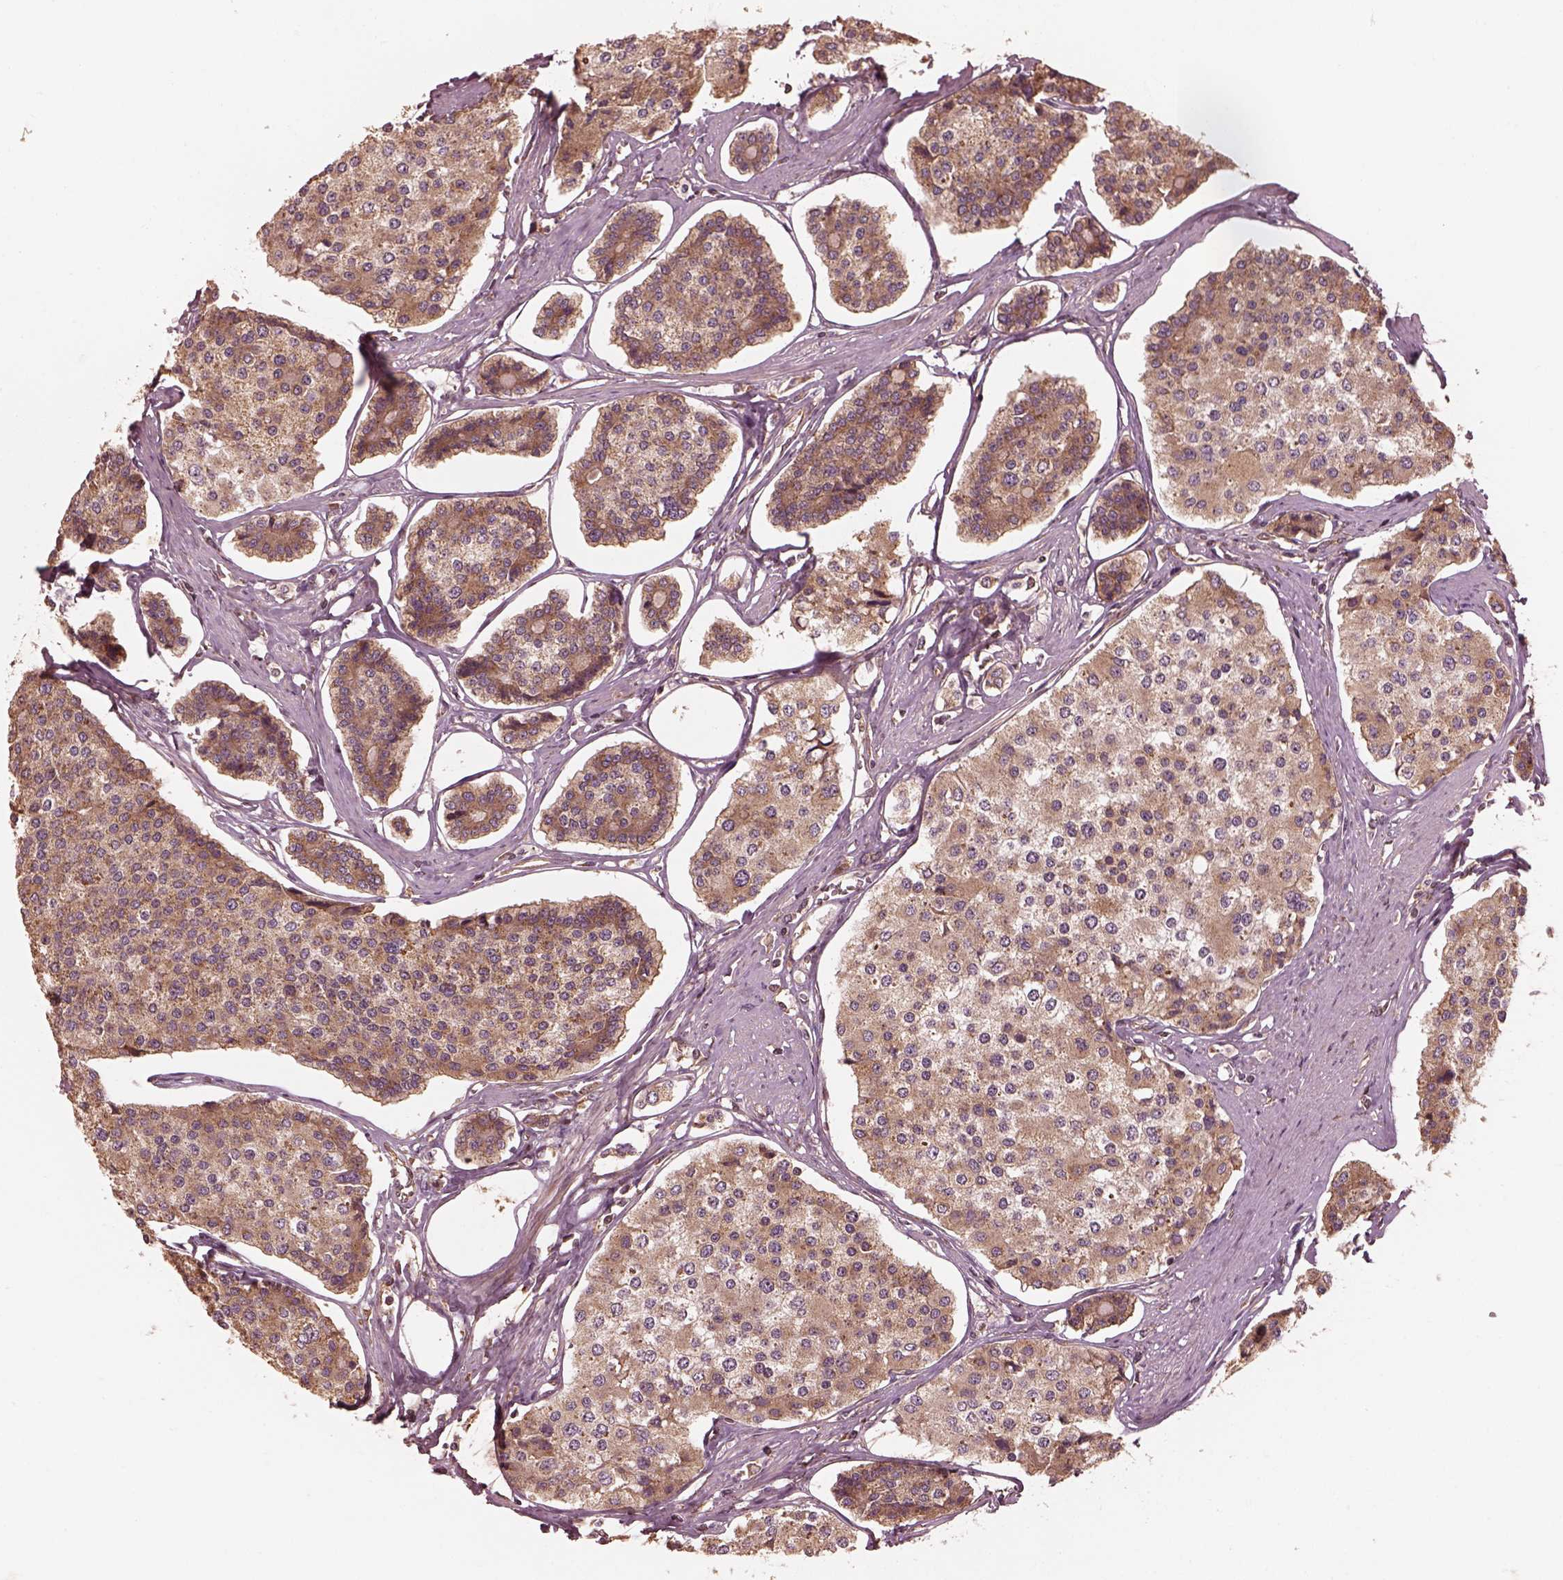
{"staining": {"intensity": "weak", "quantity": ">75%", "location": "cytoplasmic/membranous"}, "tissue": "carcinoid", "cell_type": "Tumor cells", "image_type": "cancer", "snomed": [{"axis": "morphology", "description": "Carcinoid, malignant, NOS"}, {"axis": "topography", "description": "Small intestine"}], "caption": "Protein staining of malignant carcinoid tissue displays weak cytoplasmic/membranous positivity in about >75% of tumor cells.", "gene": "PIK3R2", "patient": {"sex": "female", "age": 65}}